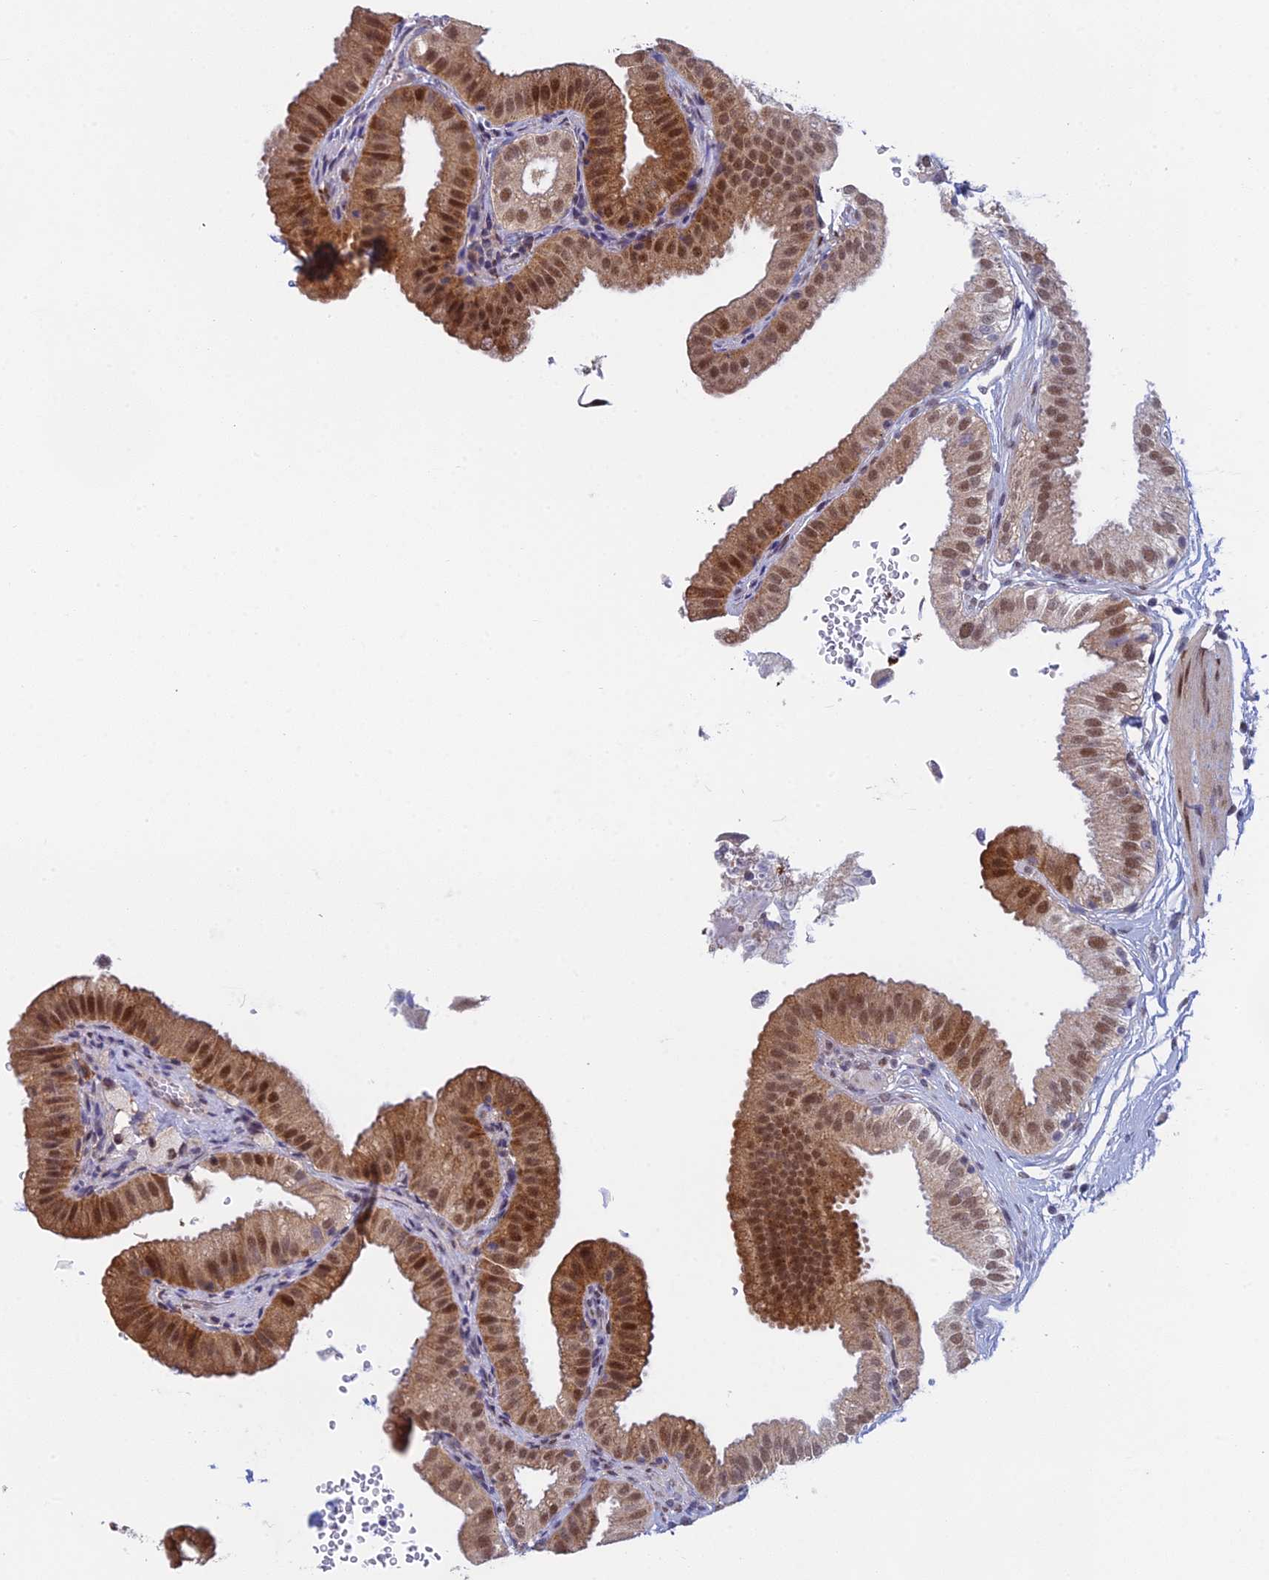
{"staining": {"intensity": "moderate", "quantity": ">75%", "location": "cytoplasmic/membranous,nuclear"}, "tissue": "gallbladder", "cell_type": "Glandular cells", "image_type": "normal", "snomed": [{"axis": "morphology", "description": "Normal tissue, NOS"}, {"axis": "topography", "description": "Gallbladder"}], "caption": "Immunohistochemical staining of normal gallbladder demonstrates medium levels of moderate cytoplasmic/membranous,nuclear staining in about >75% of glandular cells. The protein is stained brown, and the nuclei are stained in blue (DAB (3,3'-diaminobenzidine) IHC with brightfield microscopy, high magnification).", "gene": "MRPL17", "patient": {"sex": "female", "age": 61}}